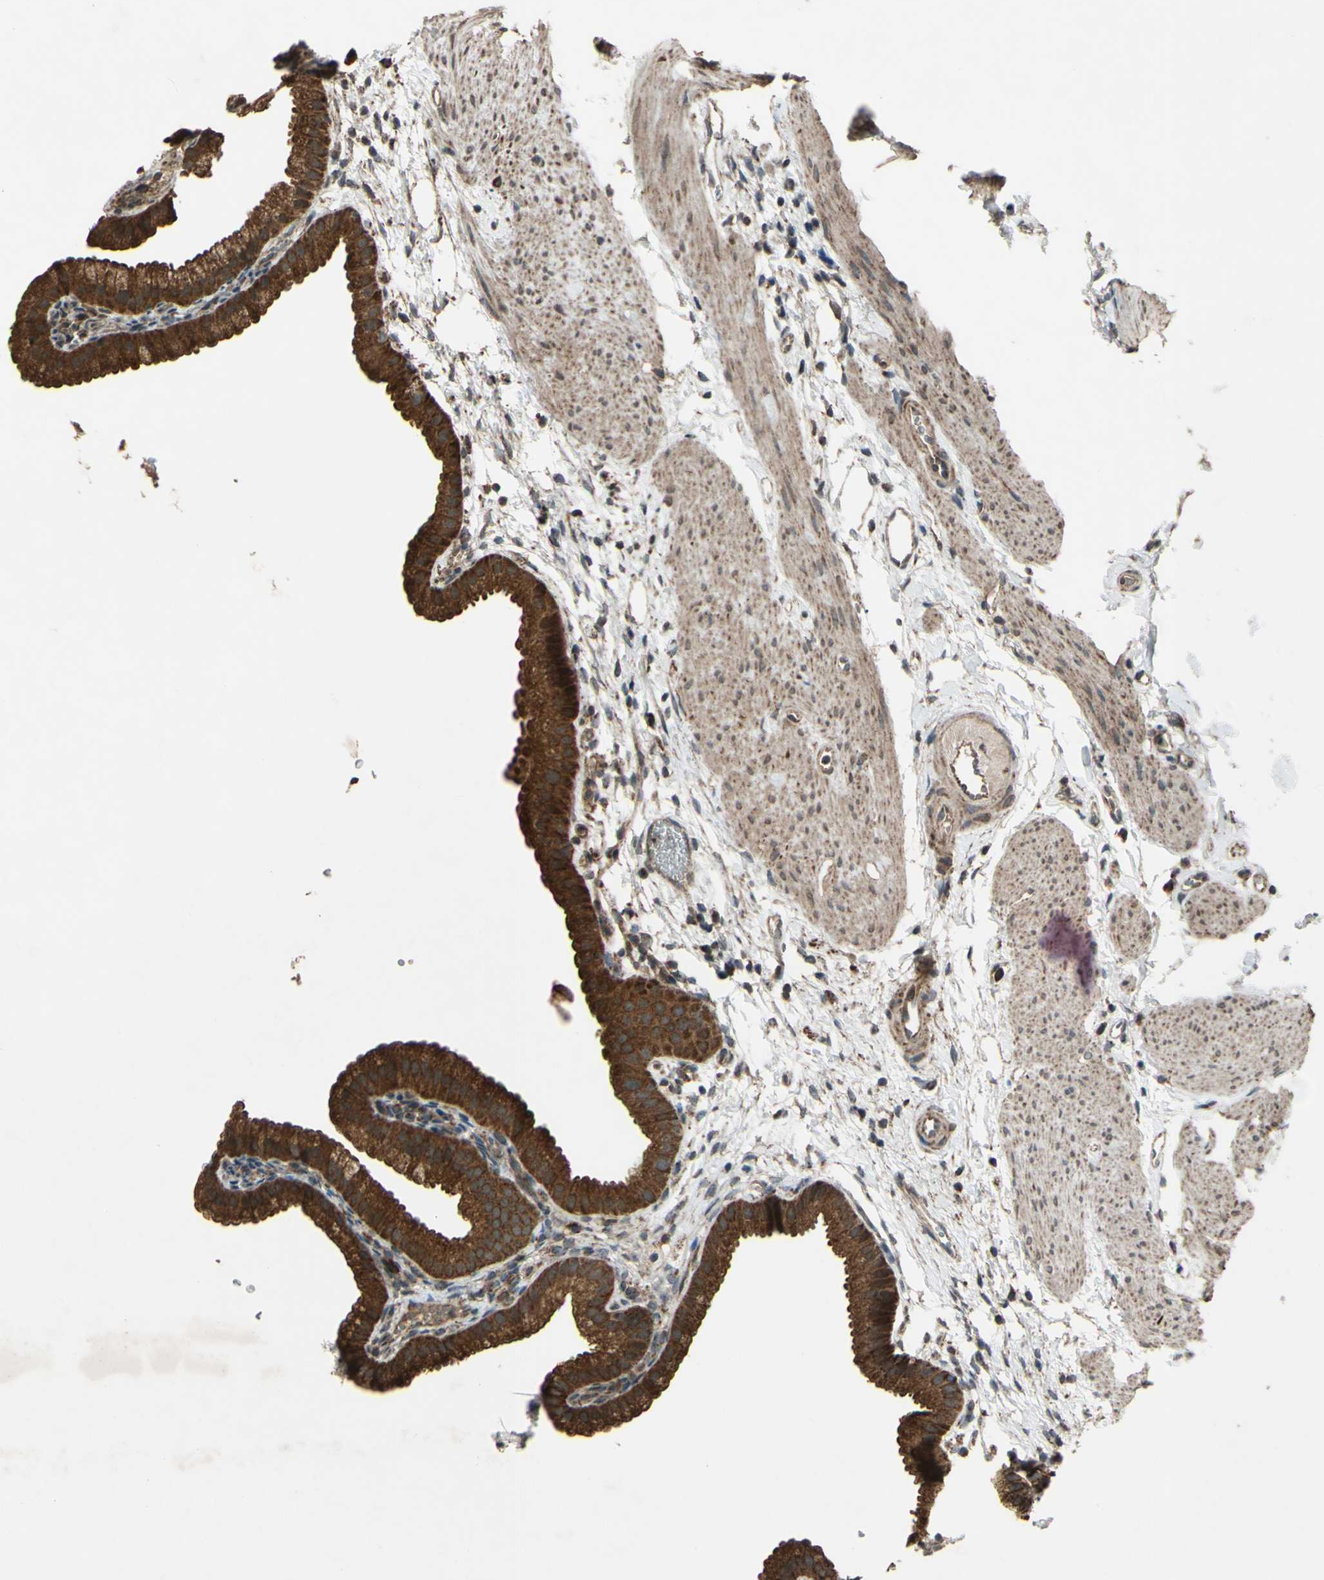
{"staining": {"intensity": "strong", "quantity": ">75%", "location": "cytoplasmic/membranous"}, "tissue": "gallbladder", "cell_type": "Glandular cells", "image_type": "normal", "snomed": [{"axis": "morphology", "description": "Normal tissue, NOS"}, {"axis": "topography", "description": "Gallbladder"}], "caption": "Gallbladder stained with a protein marker reveals strong staining in glandular cells.", "gene": "ACOT8", "patient": {"sex": "female", "age": 64}}